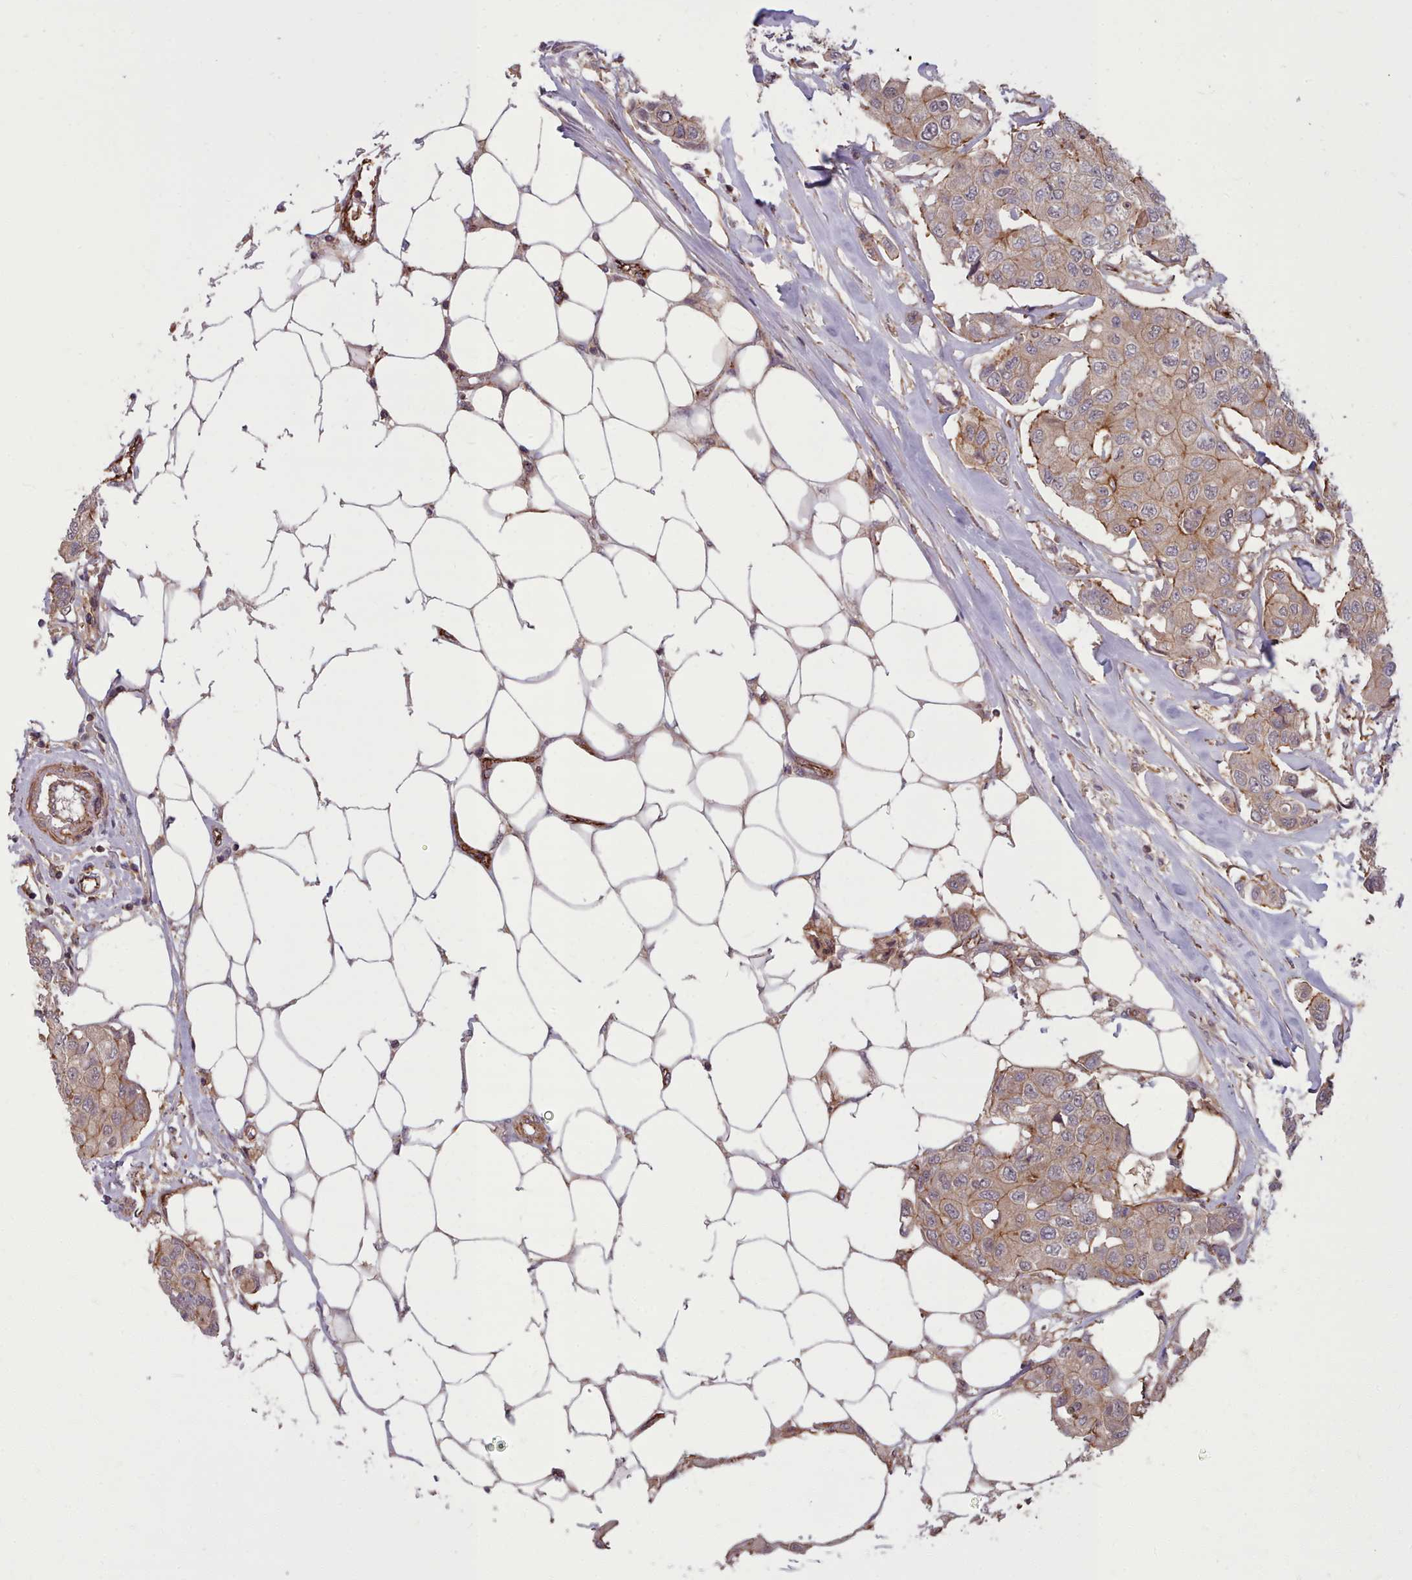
{"staining": {"intensity": "moderate", "quantity": "<25%", "location": "cytoplasmic/membranous"}, "tissue": "breast cancer", "cell_type": "Tumor cells", "image_type": "cancer", "snomed": [{"axis": "morphology", "description": "Duct carcinoma"}, {"axis": "topography", "description": "Breast"}, {"axis": "topography", "description": "Lymph node"}], "caption": "Approximately <25% of tumor cells in human breast cancer (infiltrating ductal carcinoma) reveal moderate cytoplasmic/membranous protein expression as visualized by brown immunohistochemical staining.", "gene": "STUB1", "patient": {"sex": "female", "age": 80}}